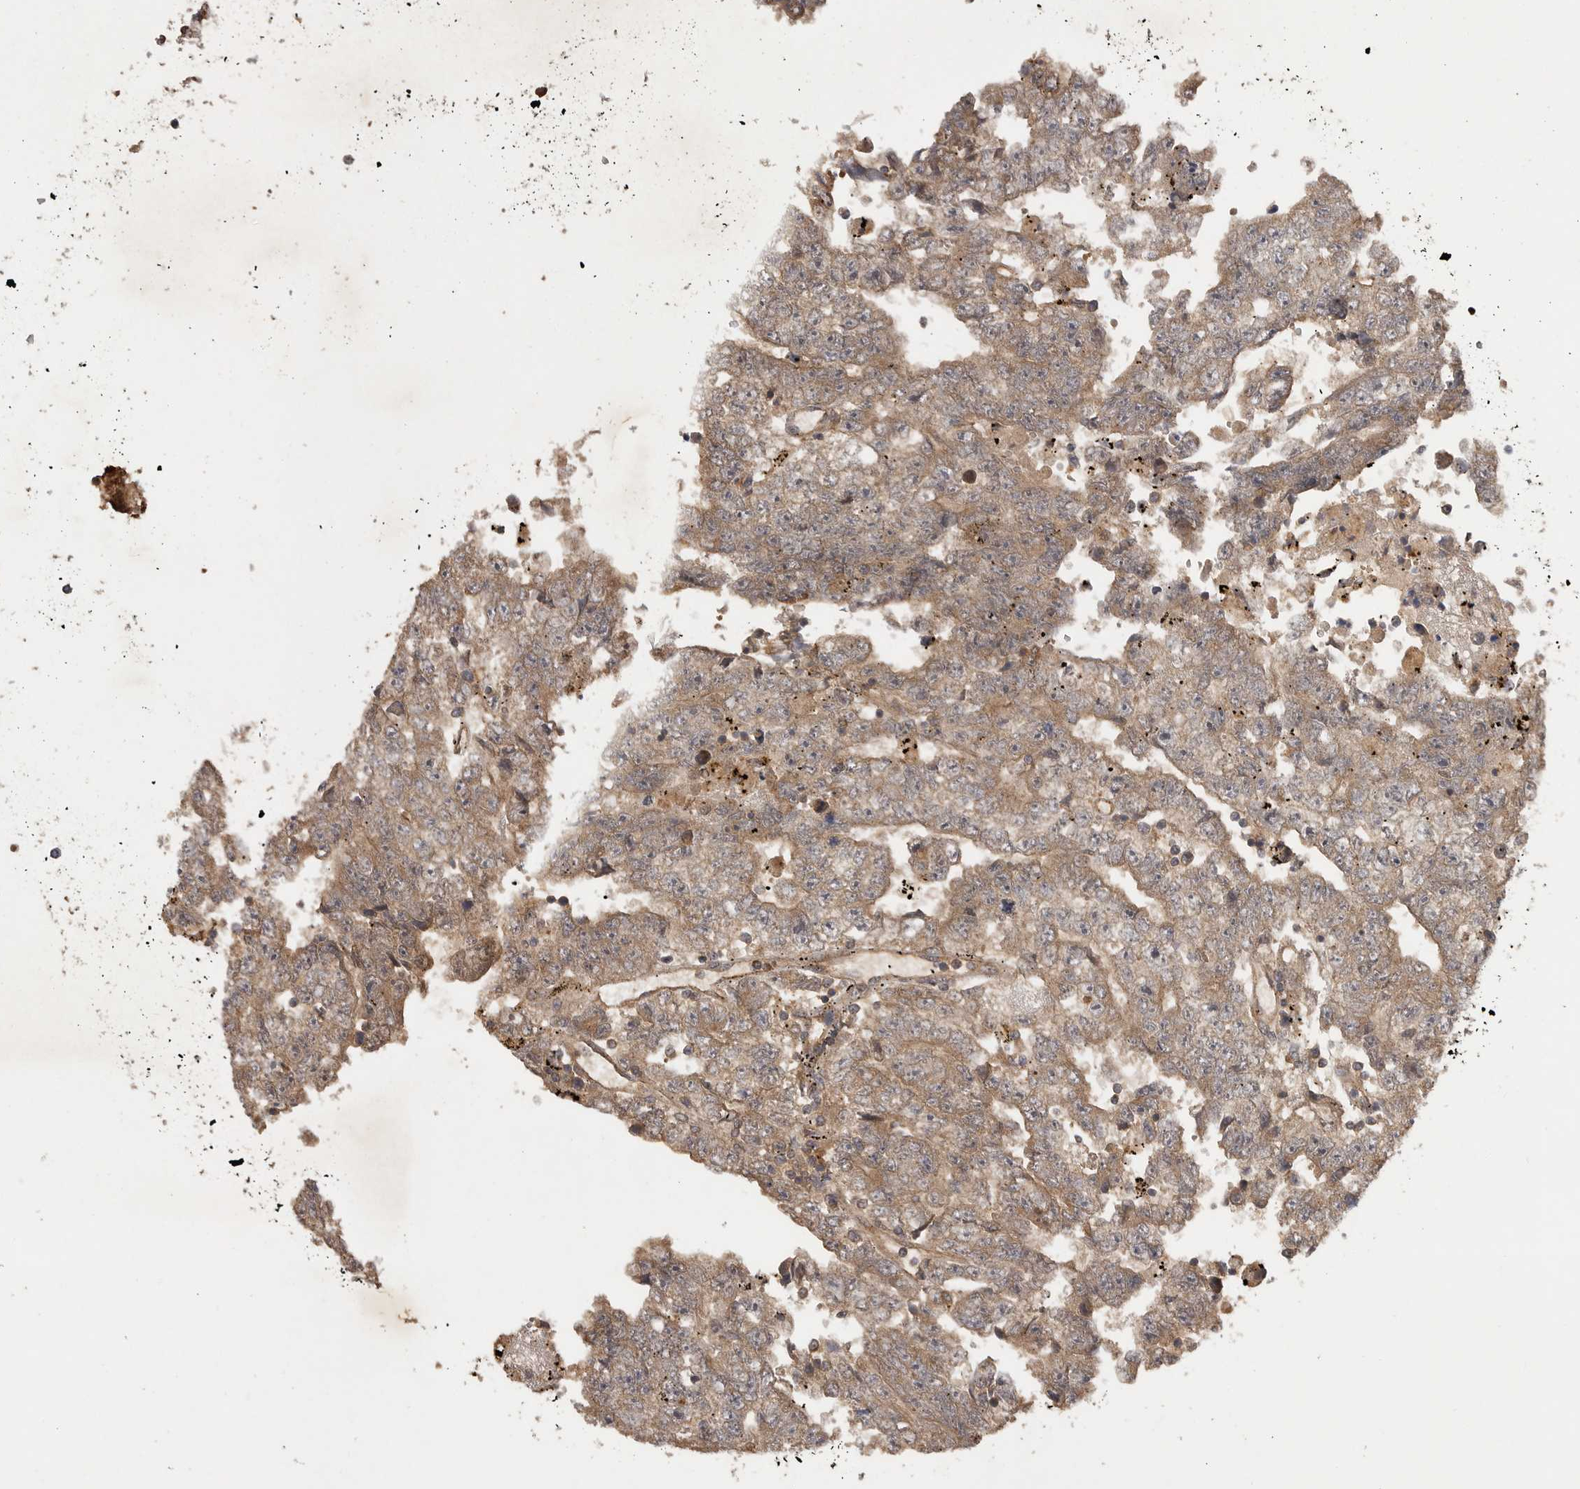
{"staining": {"intensity": "moderate", "quantity": ">75%", "location": "cytoplasmic/membranous"}, "tissue": "testis cancer", "cell_type": "Tumor cells", "image_type": "cancer", "snomed": [{"axis": "morphology", "description": "Carcinoma, Embryonal, NOS"}, {"axis": "topography", "description": "Testis"}], "caption": "Human testis embryonal carcinoma stained for a protein (brown) demonstrates moderate cytoplasmic/membranous positive positivity in approximately >75% of tumor cells.", "gene": "ZNF232", "patient": {"sex": "male", "age": 25}}